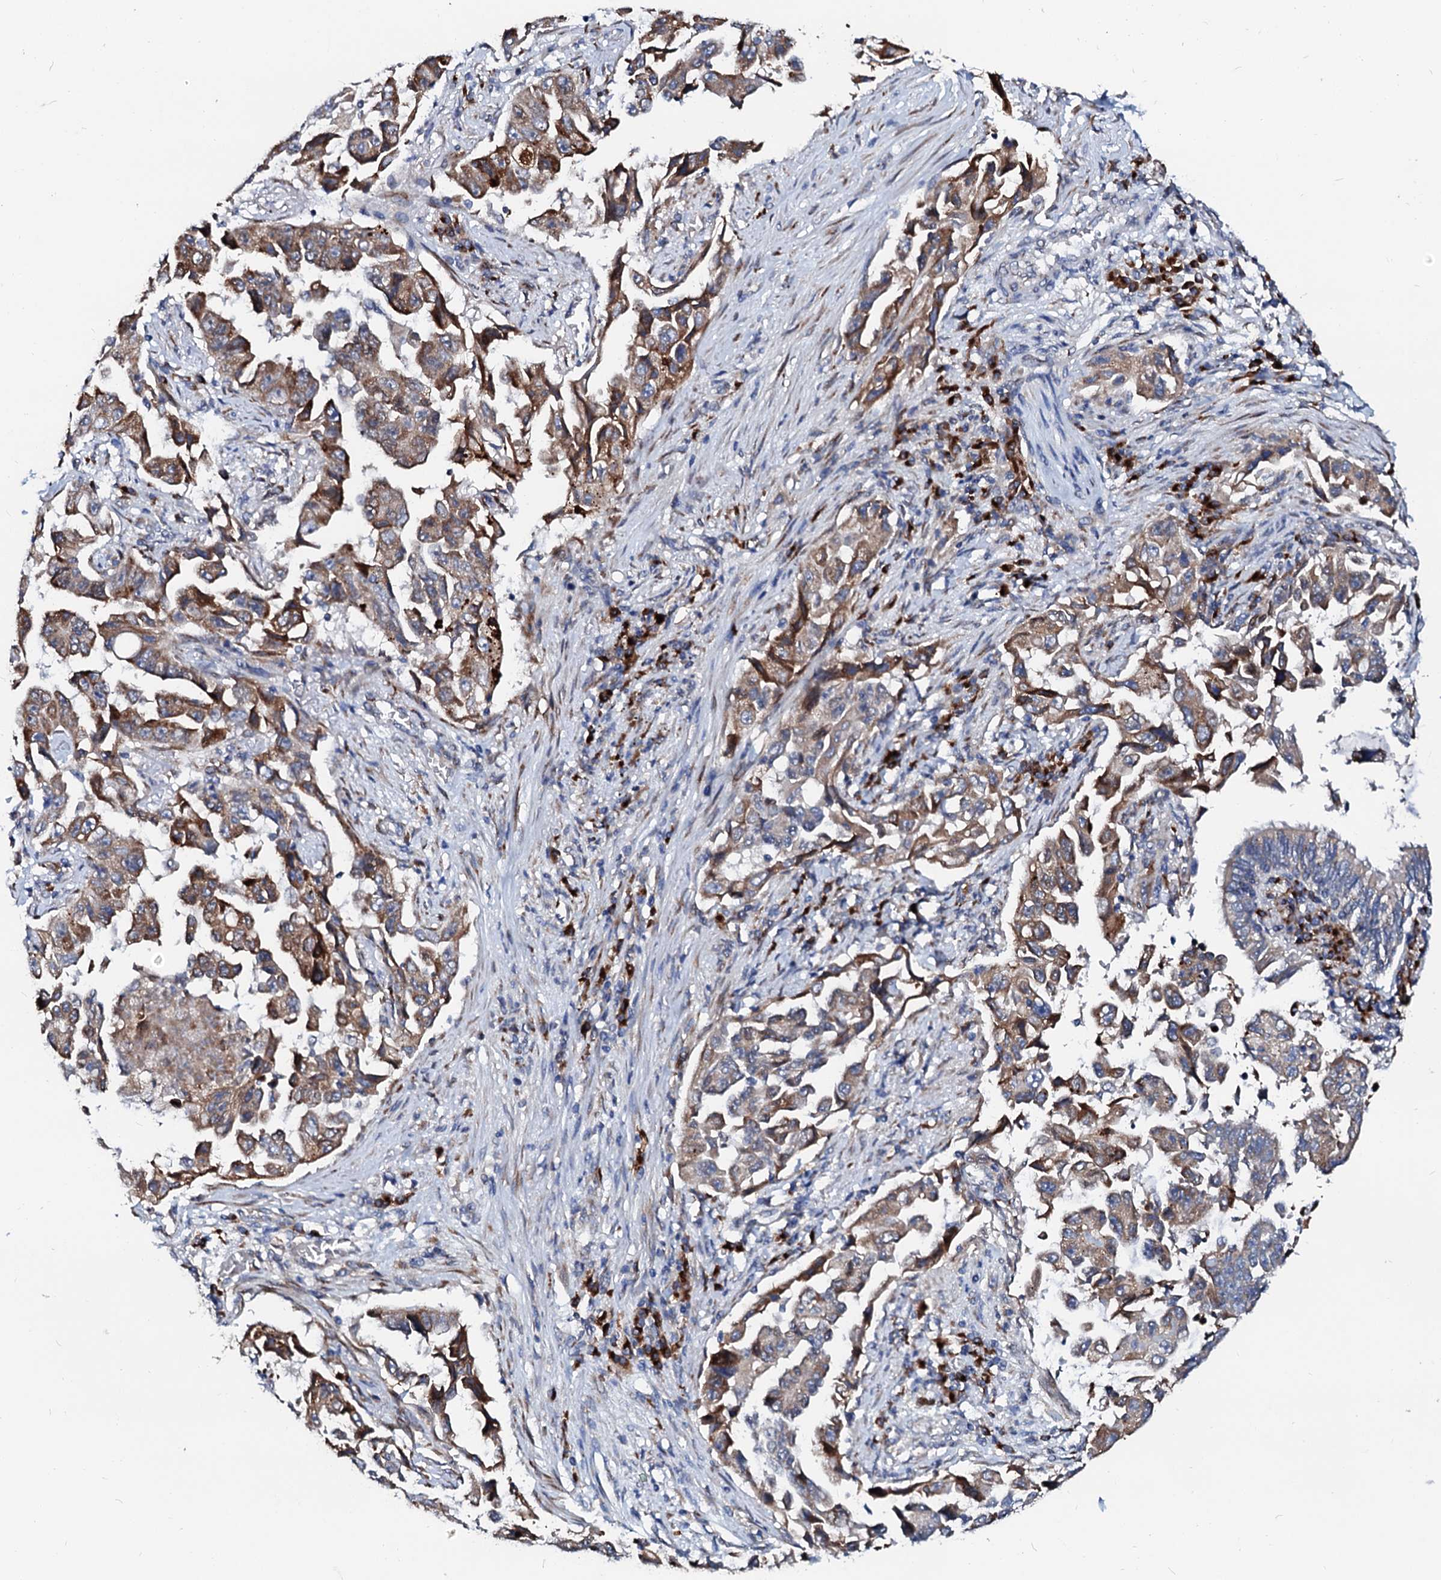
{"staining": {"intensity": "strong", "quantity": "25%-75%", "location": "cytoplasmic/membranous"}, "tissue": "lung cancer", "cell_type": "Tumor cells", "image_type": "cancer", "snomed": [{"axis": "morphology", "description": "Adenocarcinoma, NOS"}, {"axis": "topography", "description": "Lung"}], "caption": "An IHC histopathology image of tumor tissue is shown. Protein staining in brown shows strong cytoplasmic/membranous positivity in lung cancer within tumor cells. Using DAB (3,3'-diaminobenzidine) (brown) and hematoxylin (blue) stains, captured at high magnification using brightfield microscopy.", "gene": "LMAN1", "patient": {"sex": "female", "age": 51}}